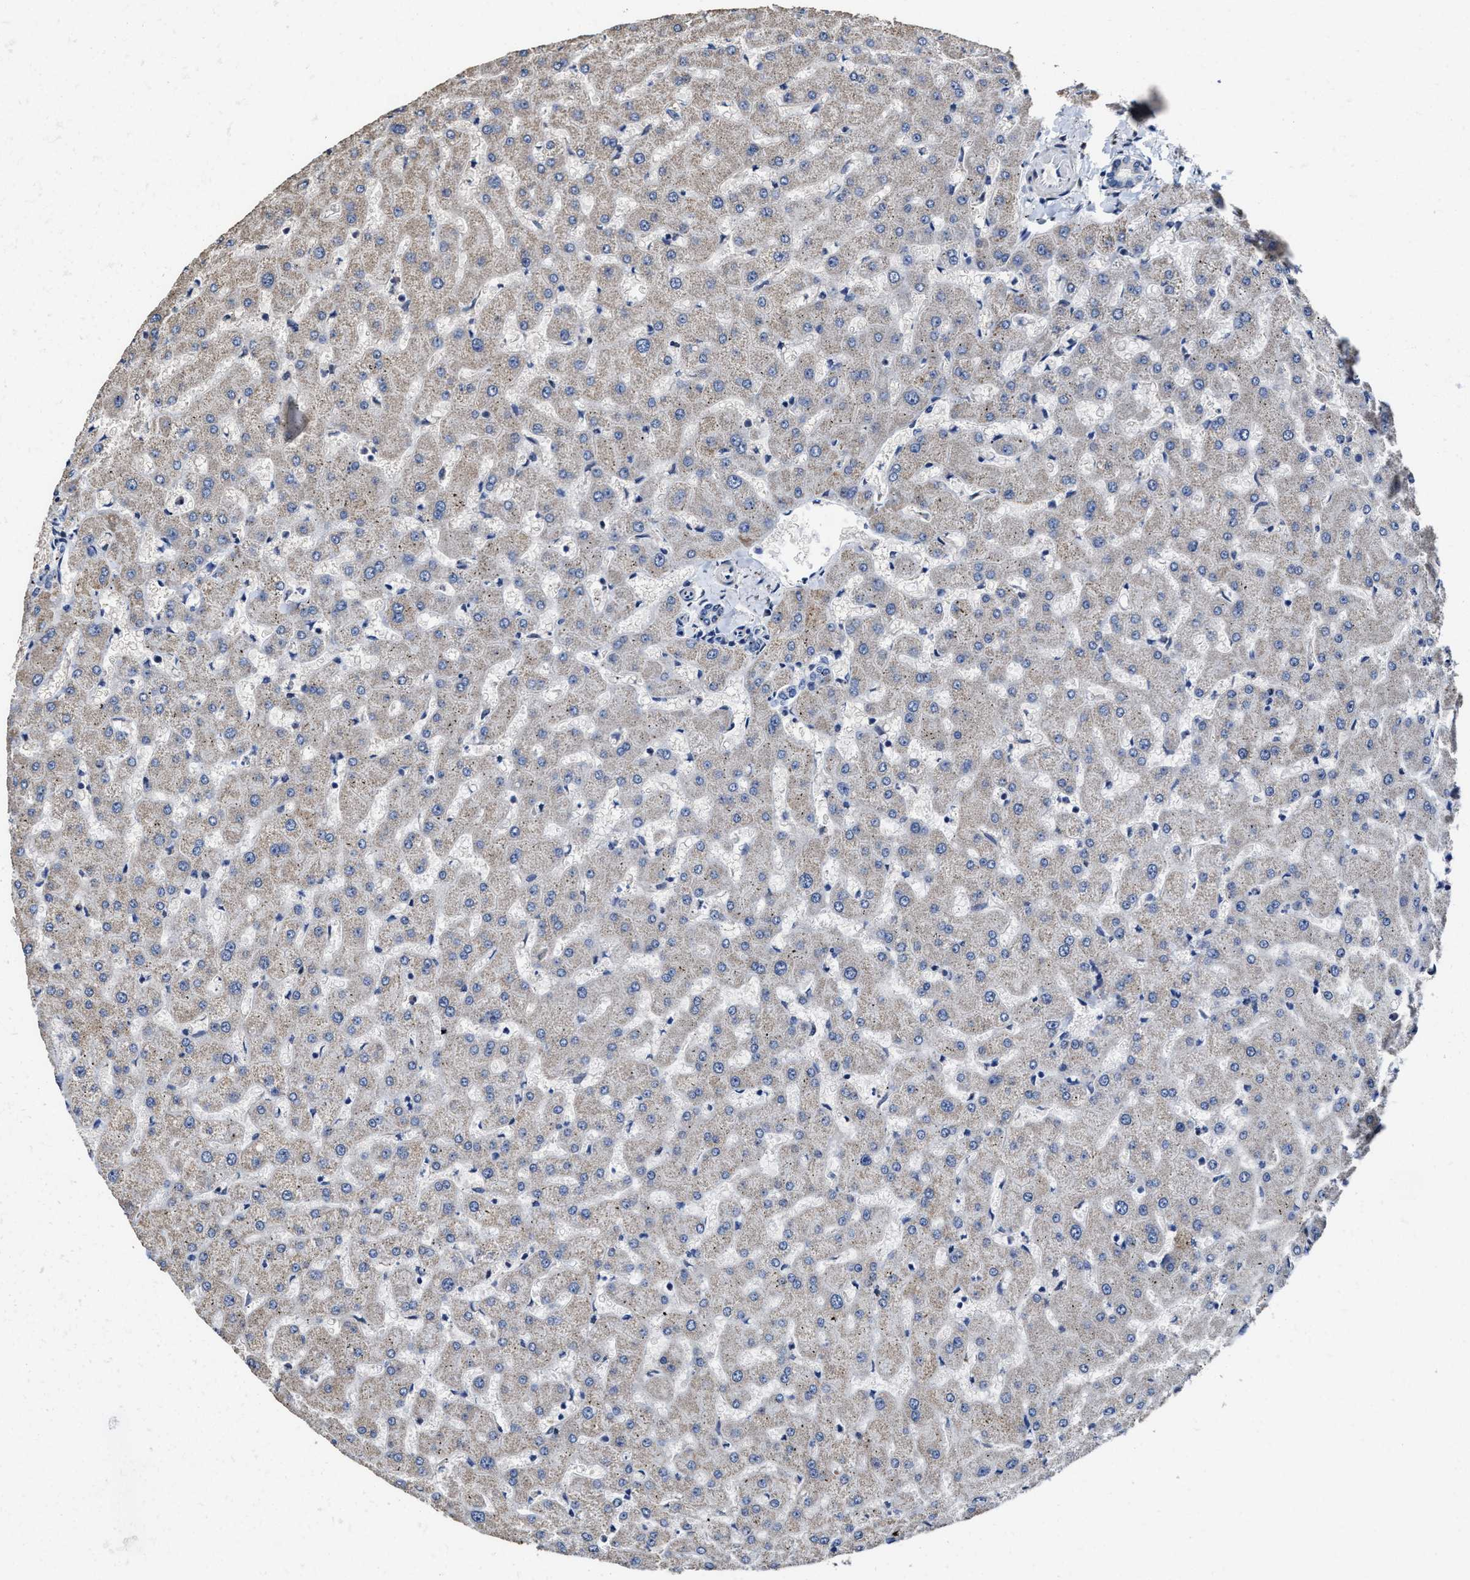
{"staining": {"intensity": "negative", "quantity": "none", "location": "none"}, "tissue": "liver", "cell_type": "Cholangiocytes", "image_type": "normal", "snomed": [{"axis": "morphology", "description": "Normal tissue, NOS"}, {"axis": "topography", "description": "Liver"}], "caption": "Protein analysis of unremarkable liver demonstrates no significant staining in cholangiocytes. (DAB (3,3'-diaminobenzidine) immunohistochemistry visualized using brightfield microscopy, high magnification).", "gene": "ZFAT", "patient": {"sex": "female", "age": 63}}